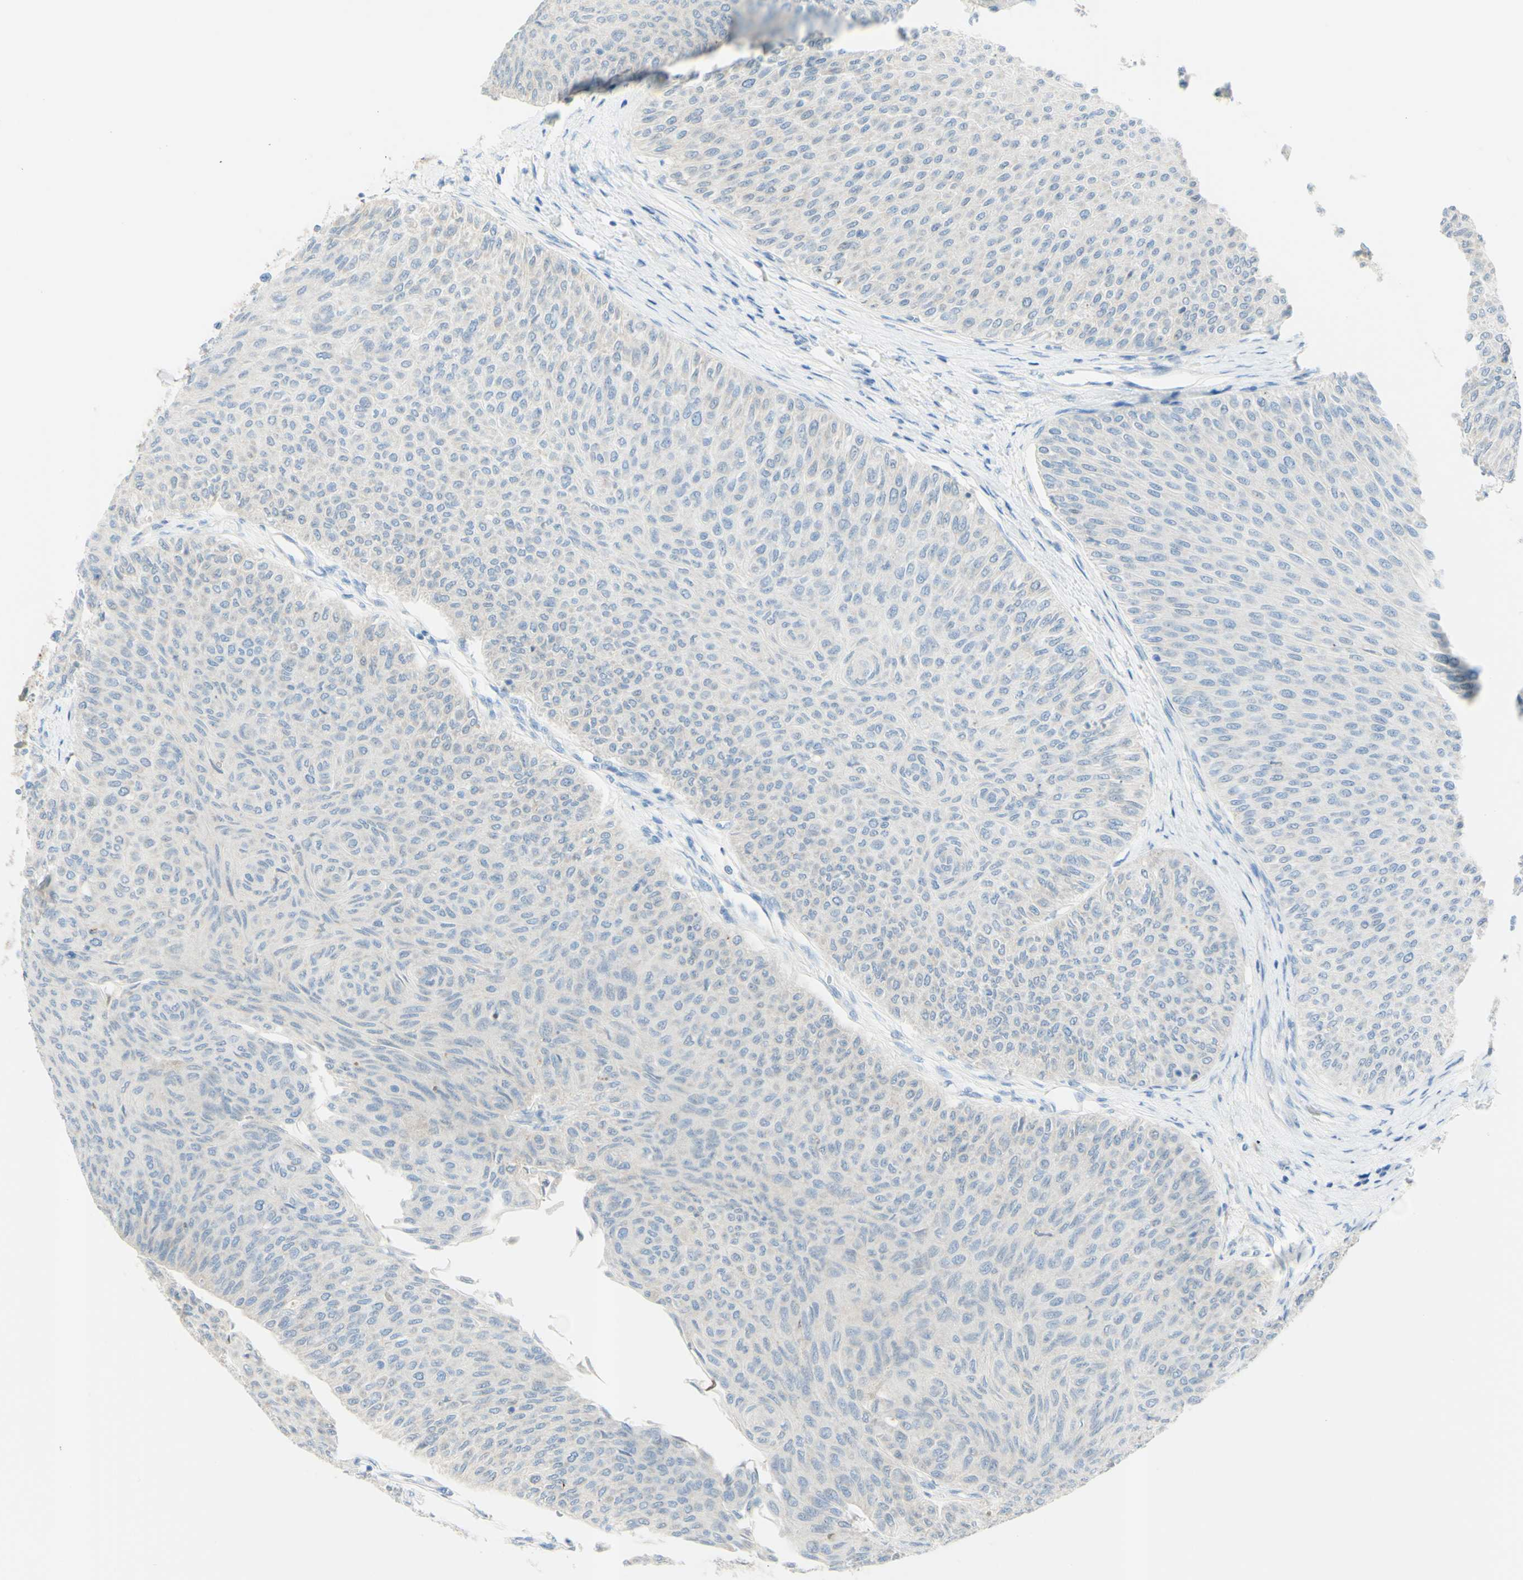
{"staining": {"intensity": "negative", "quantity": "none", "location": "none"}, "tissue": "urothelial cancer", "cell_type": "Tumor cells", "image_type": "cancer", "snomed": [{"axis": "morphology", "description": "Urothelial carcinoma, Low grade"}, {"axis": "topography", "description": "Urinary bladder"}], "caption": "Immunohistochemistry (IHC) micrograph of human urothelial carcinoma (low-grade) stained for a protein (brown), which shows no staining in tumor cells. (Stains: DAB IHC with hematoxylin counter stain, Microscopy: brightfield microscopy at high magnification).", "gene": "TSPAN1", "patient": {"sex": "male", "age": 78}}